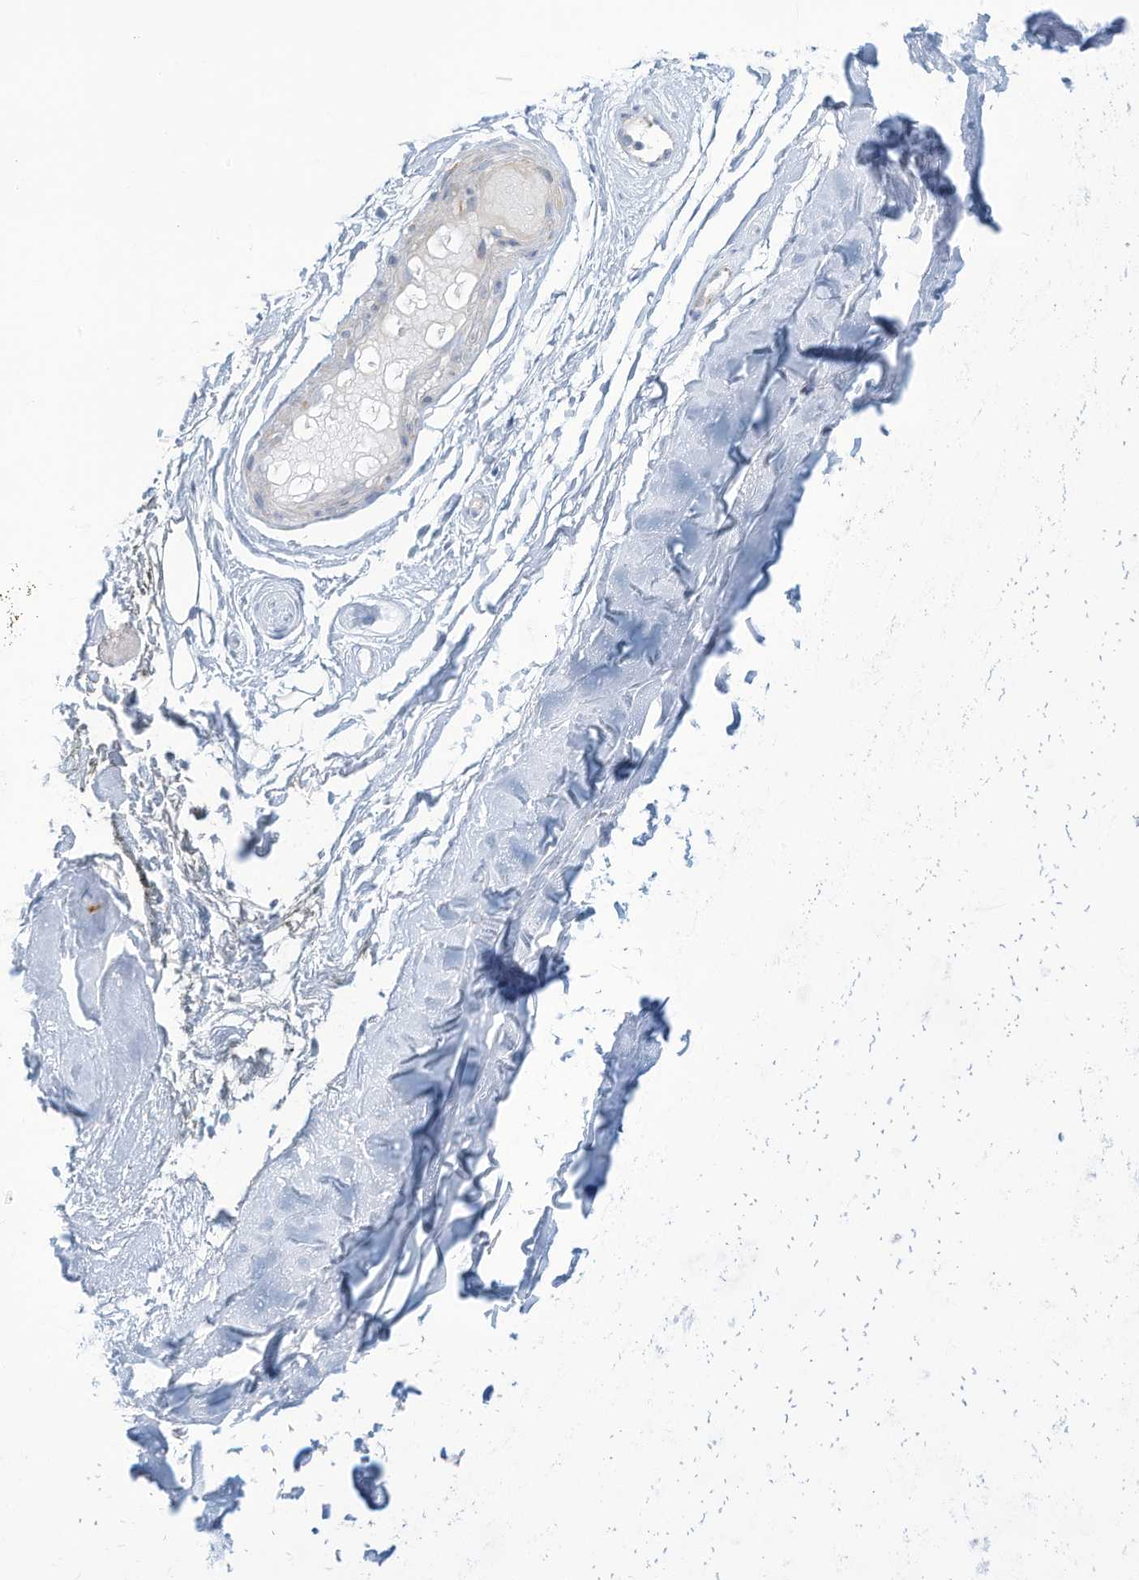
{"staining": {"intensity": "negative", "quantity": "none", "location": "none"}, "tissue": "adipose tissue", "cell_type": "Adipocytes", "image_type": "normal", "snomed": [{"axis": "morphology", "description": "Normal tissue, NOS"}, {"axis": "morphology", "description": "Basal cell carcinoma"}, {"axis": "topography", "description": "Skin"}], "caption": "Immunohistochemistry (IHC) of unremarkable adipose tissue demonstrates no staining in adipocytes. Nuclei are stained in blue.", "gene": "NLN", "patient": {"sex": "female", "age": 89}}